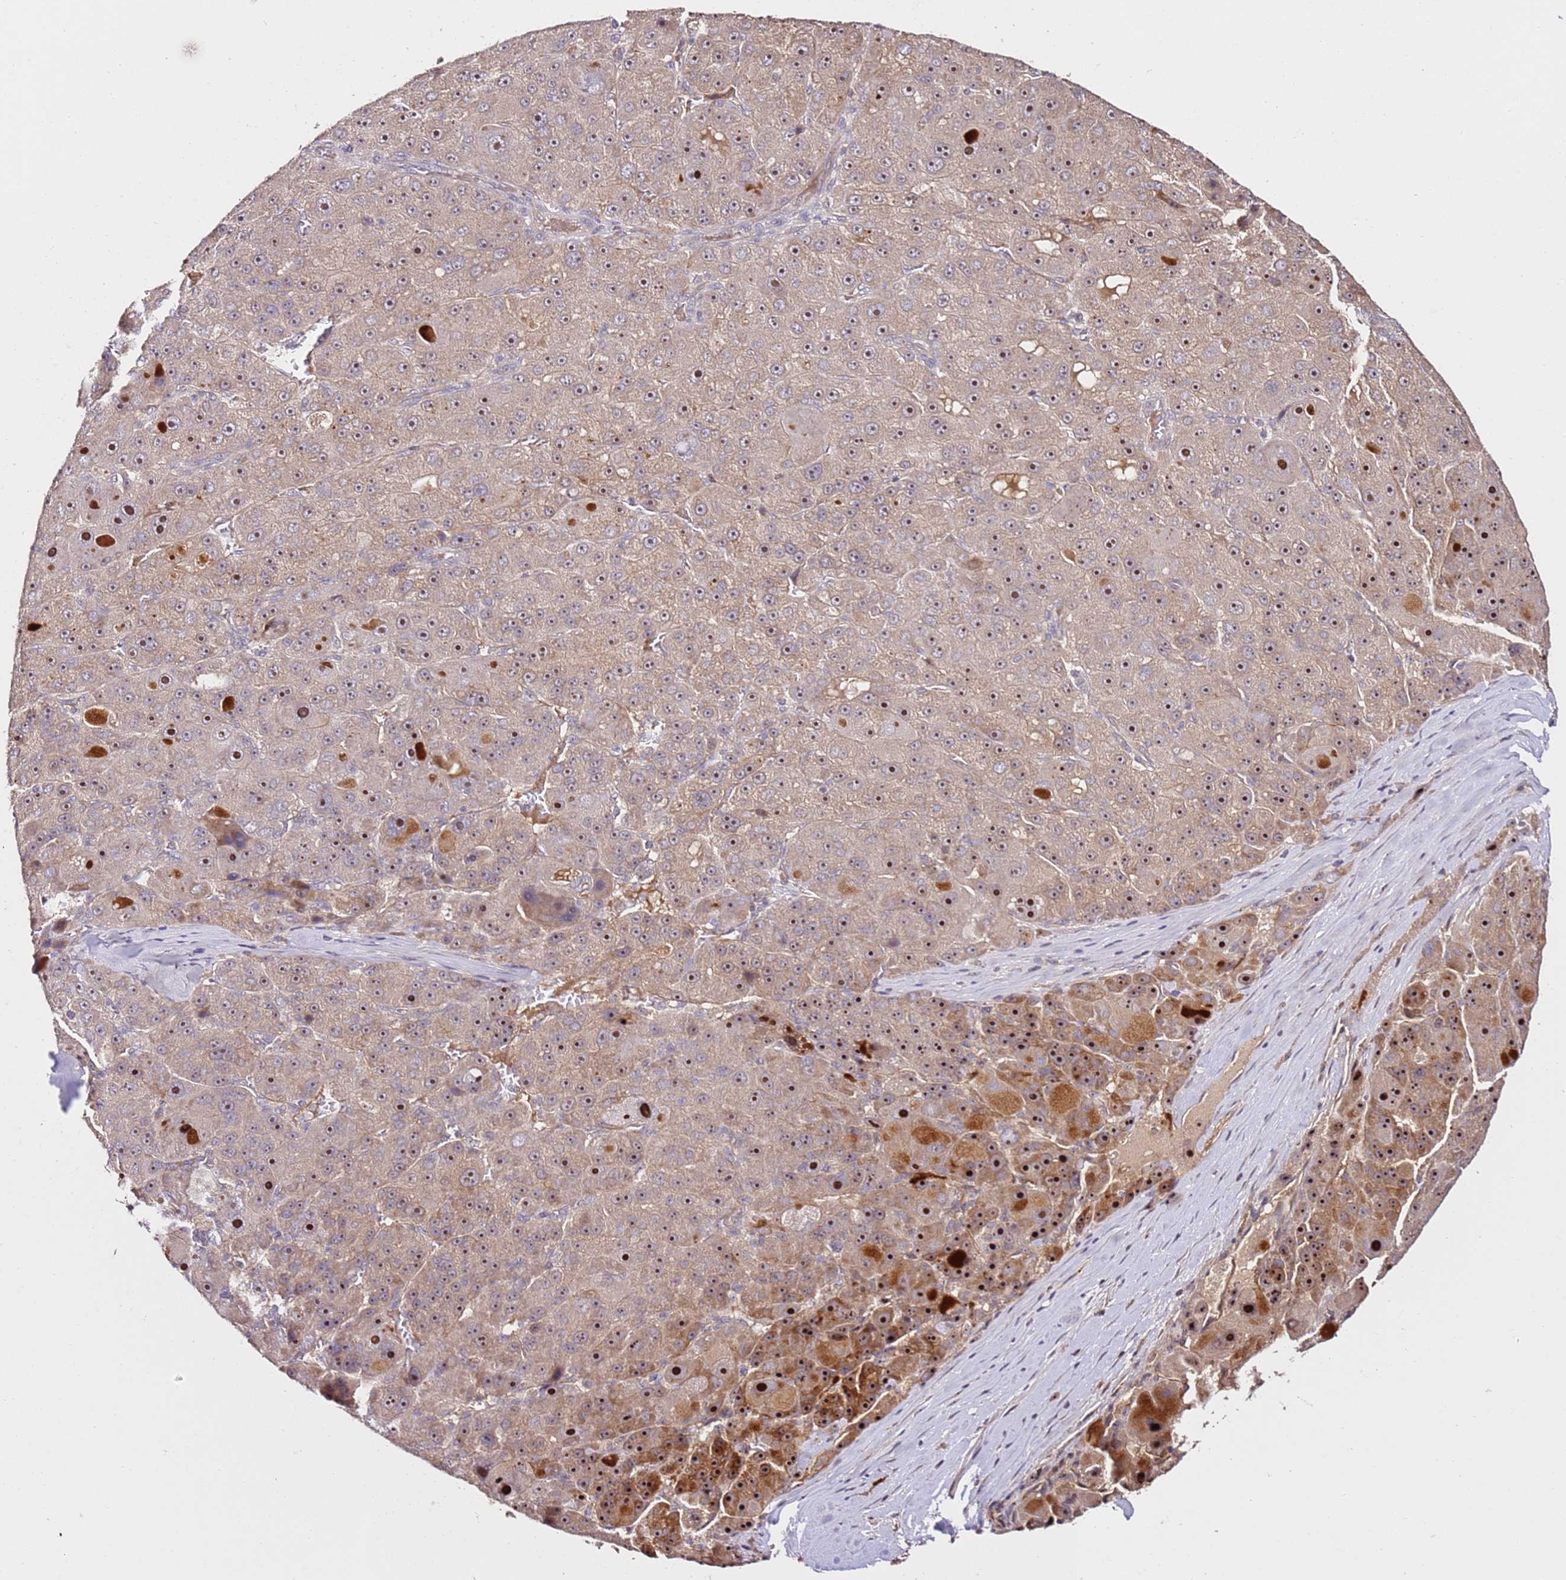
{"staining": {"intensity": "moderate", "quantity": ">75%", "location": "cytoplasmic/membranous,nuclear"}, "tissue": "liver cancer", "cell_type": "Tumor cells", "image_type": "cancer", "snomed": [{"axis": "morphology", "description": "Carcinoma, Hepatocellular, NOS"}, {"axis": "topography", "description": "Liver"}], "caption": "Brown immunohistochemical staining in human liver cancer demonstrates moderate cytoplasmic/membranous and nuclear positivity in about >75% of tumor cells.", "gene": "DDX27", "patient": {"sex": "male", "age": 76}}